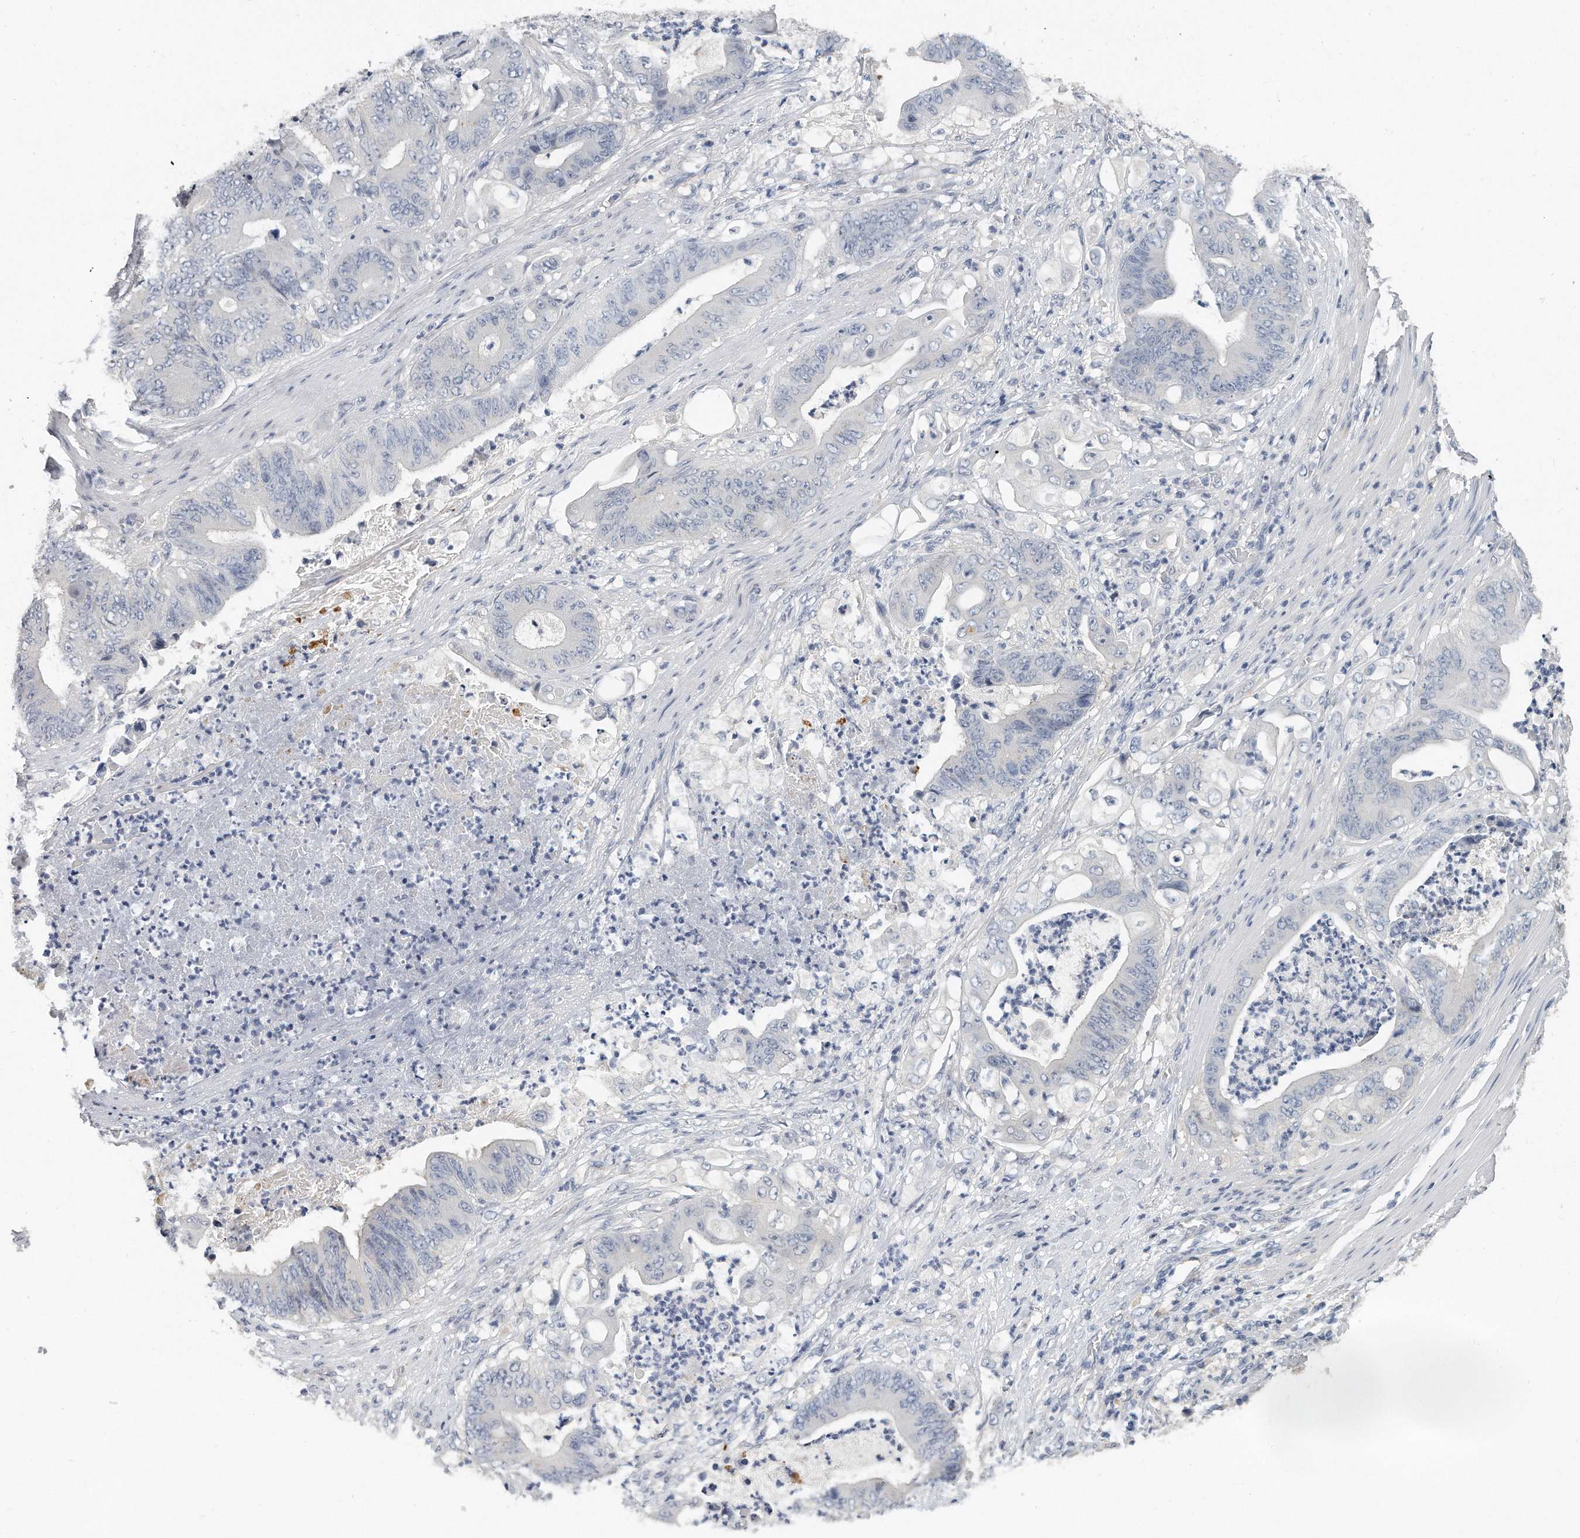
{"staining": {"intensity": "negative", "quantity": "none", "location": "none"}, "tissue": "stomach cancer", "cell_type": "Tumor cells", "image_type": "cancer", "snomed": [{"axis": "morphology", "description": "Adenocarcinoma, NOS"}, {"axis": "topography", "description": "Stomach"}], "caption": "Tumor cells are negative for protein expression in human adenocarcinoma (stomach).", "gene": "KLHL7", "patient": {"sex": "female", "age": 73}}